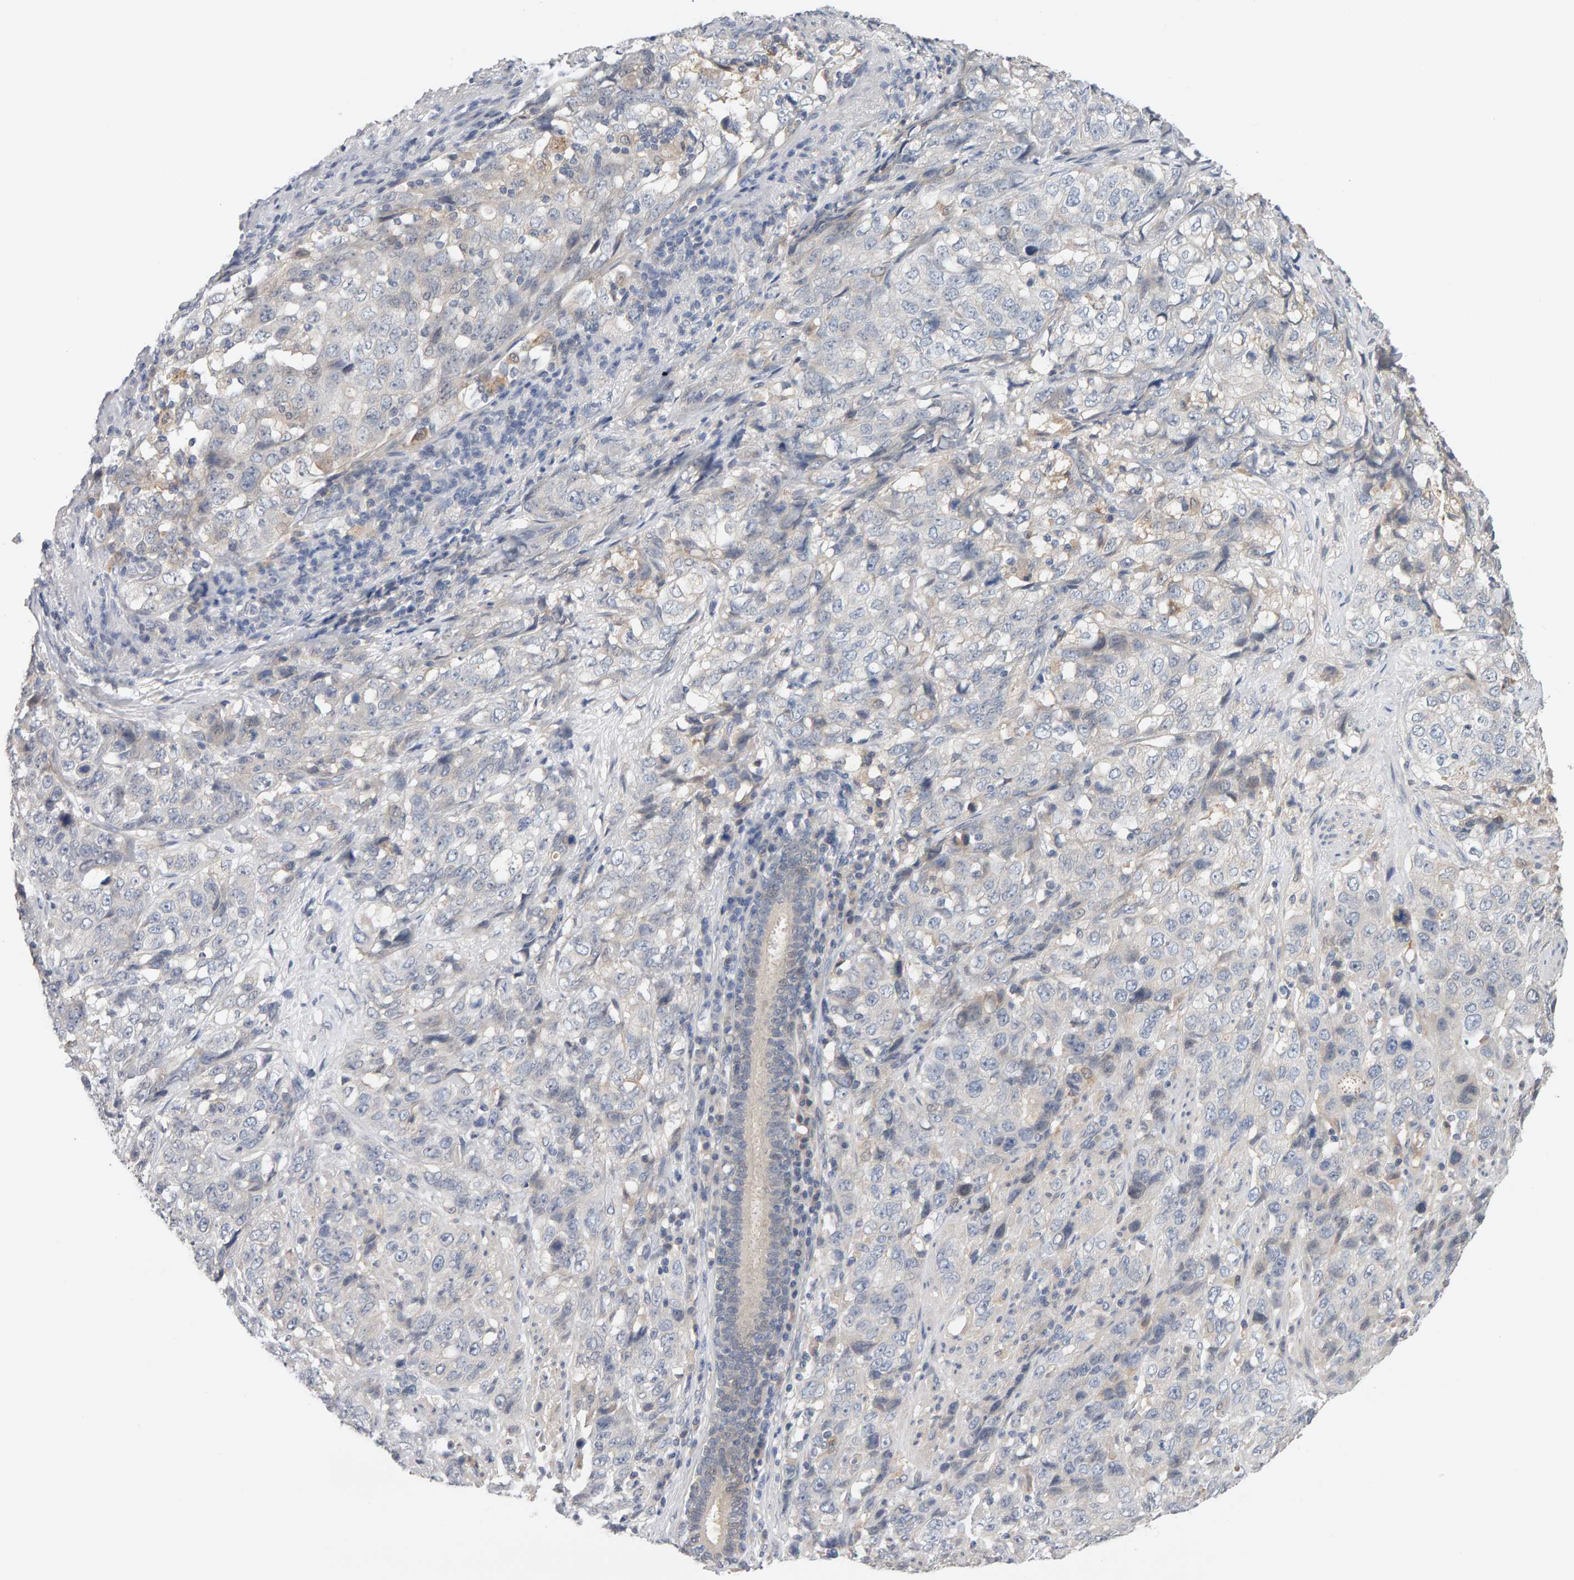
{"staining": {"intensity": "negative", "quantity": "none", "location": "none"}, "tissue": "stomach cancer", "cell_type": "Tumor cells", "image_type": "cancer", "snomed": [{"axis": "morphology", "description": "Adenocarcinoma, NOS"}, {"axis": "topography", "description": "Stomach"}], "caption": "This is an immunohistochemistry histopathology image of stomach cancer (adenocarcinoma). There is no expression in tumor cells.", "gene": "GFUS", "patient": {"sex": "male", "age": 48}}